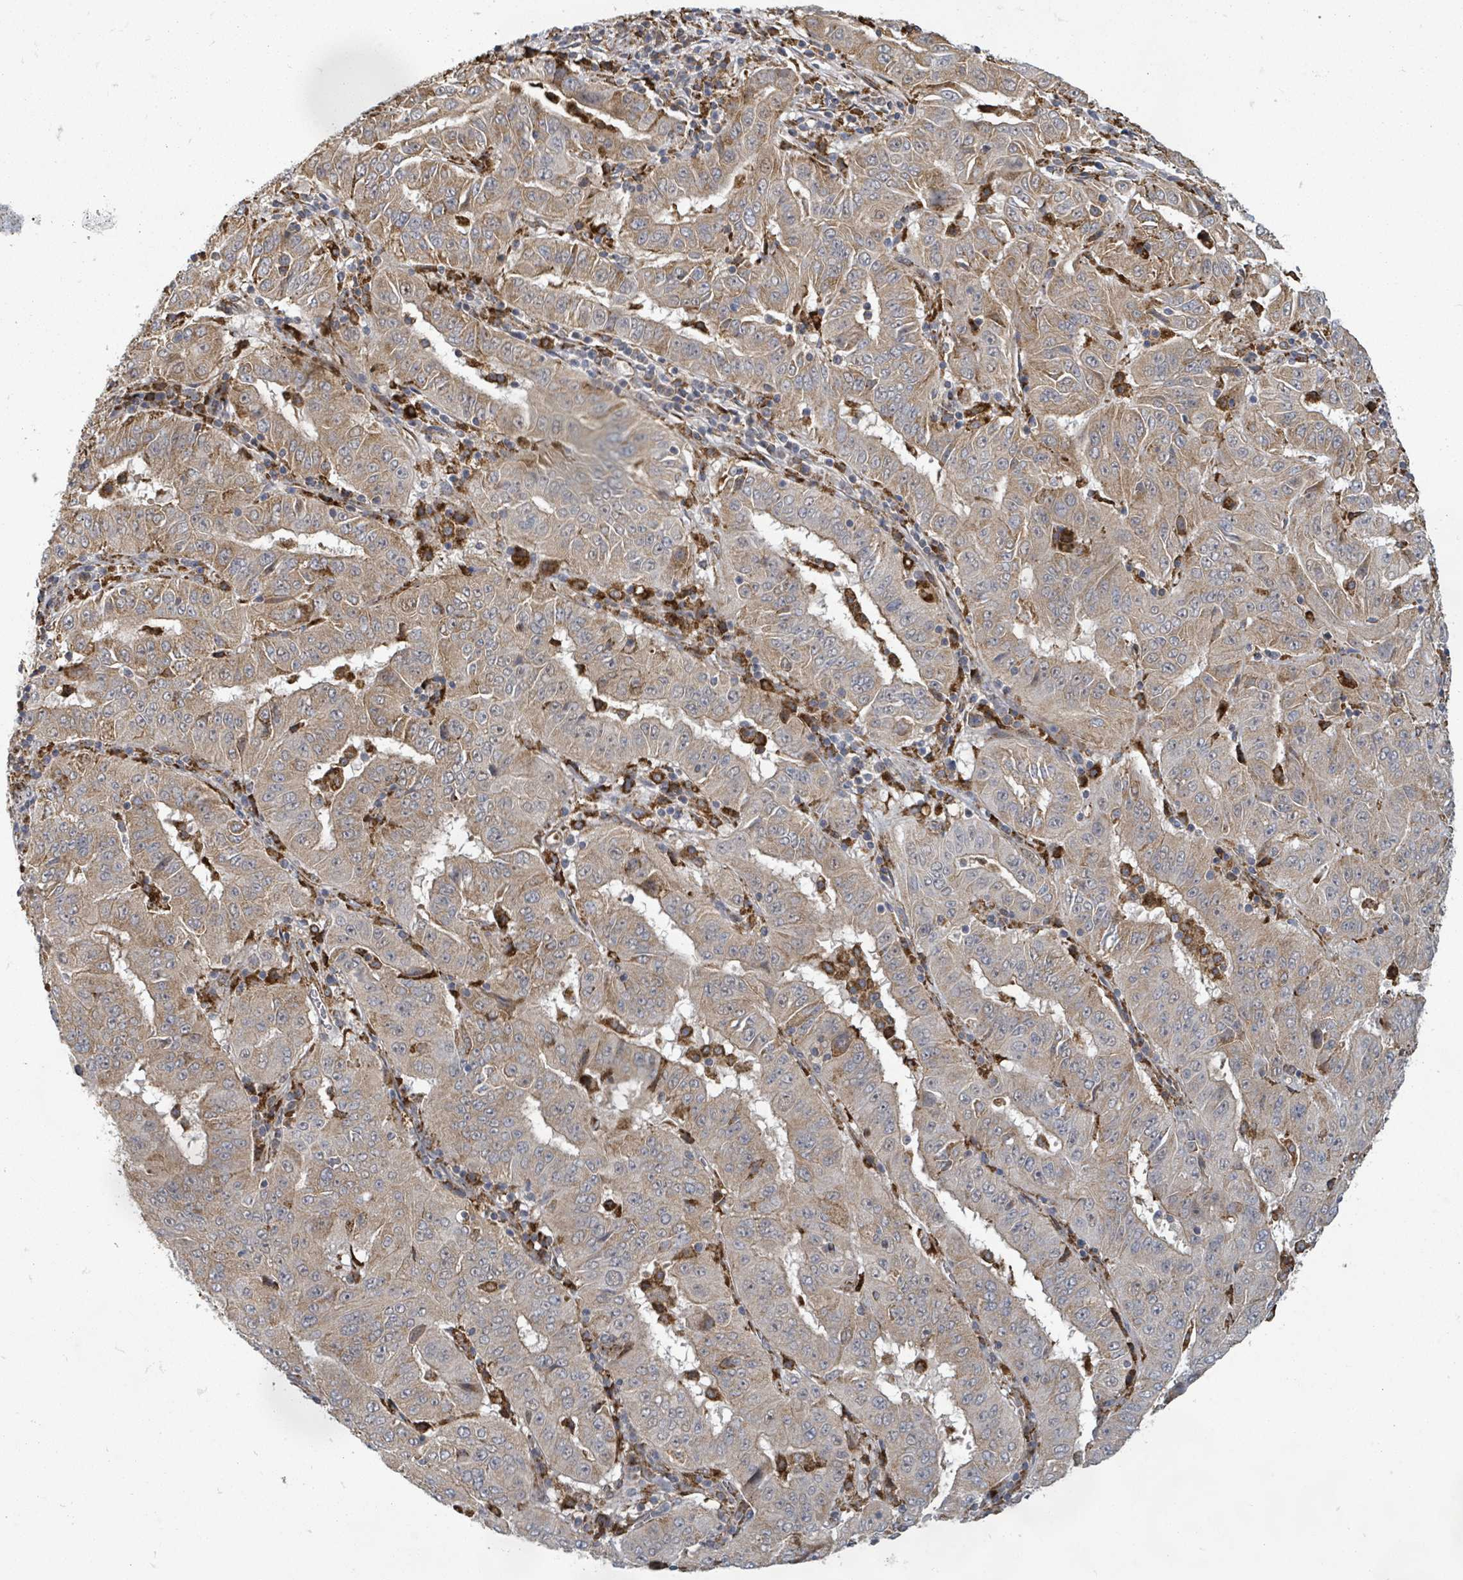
{"staining": {"intensity": "moderate", "quantity": "<25%", "location": "cytoplasmic/membranous"}, "tissue": "pancreatic cancer", "cell_type": "Tumor cells", "image_type": "cancer", "snomed": [{"axis": "morphology", "description": "Adenocarcinoma, NOS"}, {"axis": "topography", "description": "Pancreas"}], "caption": "A brown stain highlights moderate cytoplasmic/membranous expression of a protein in pancreatic cancer (adenocarcinoma) tumor cells. (DAB IHC, brown staining for protein, blue staining for nuclei).", "gene": "SHROOM2", "patient": {"sex": "male", "age": 63}}